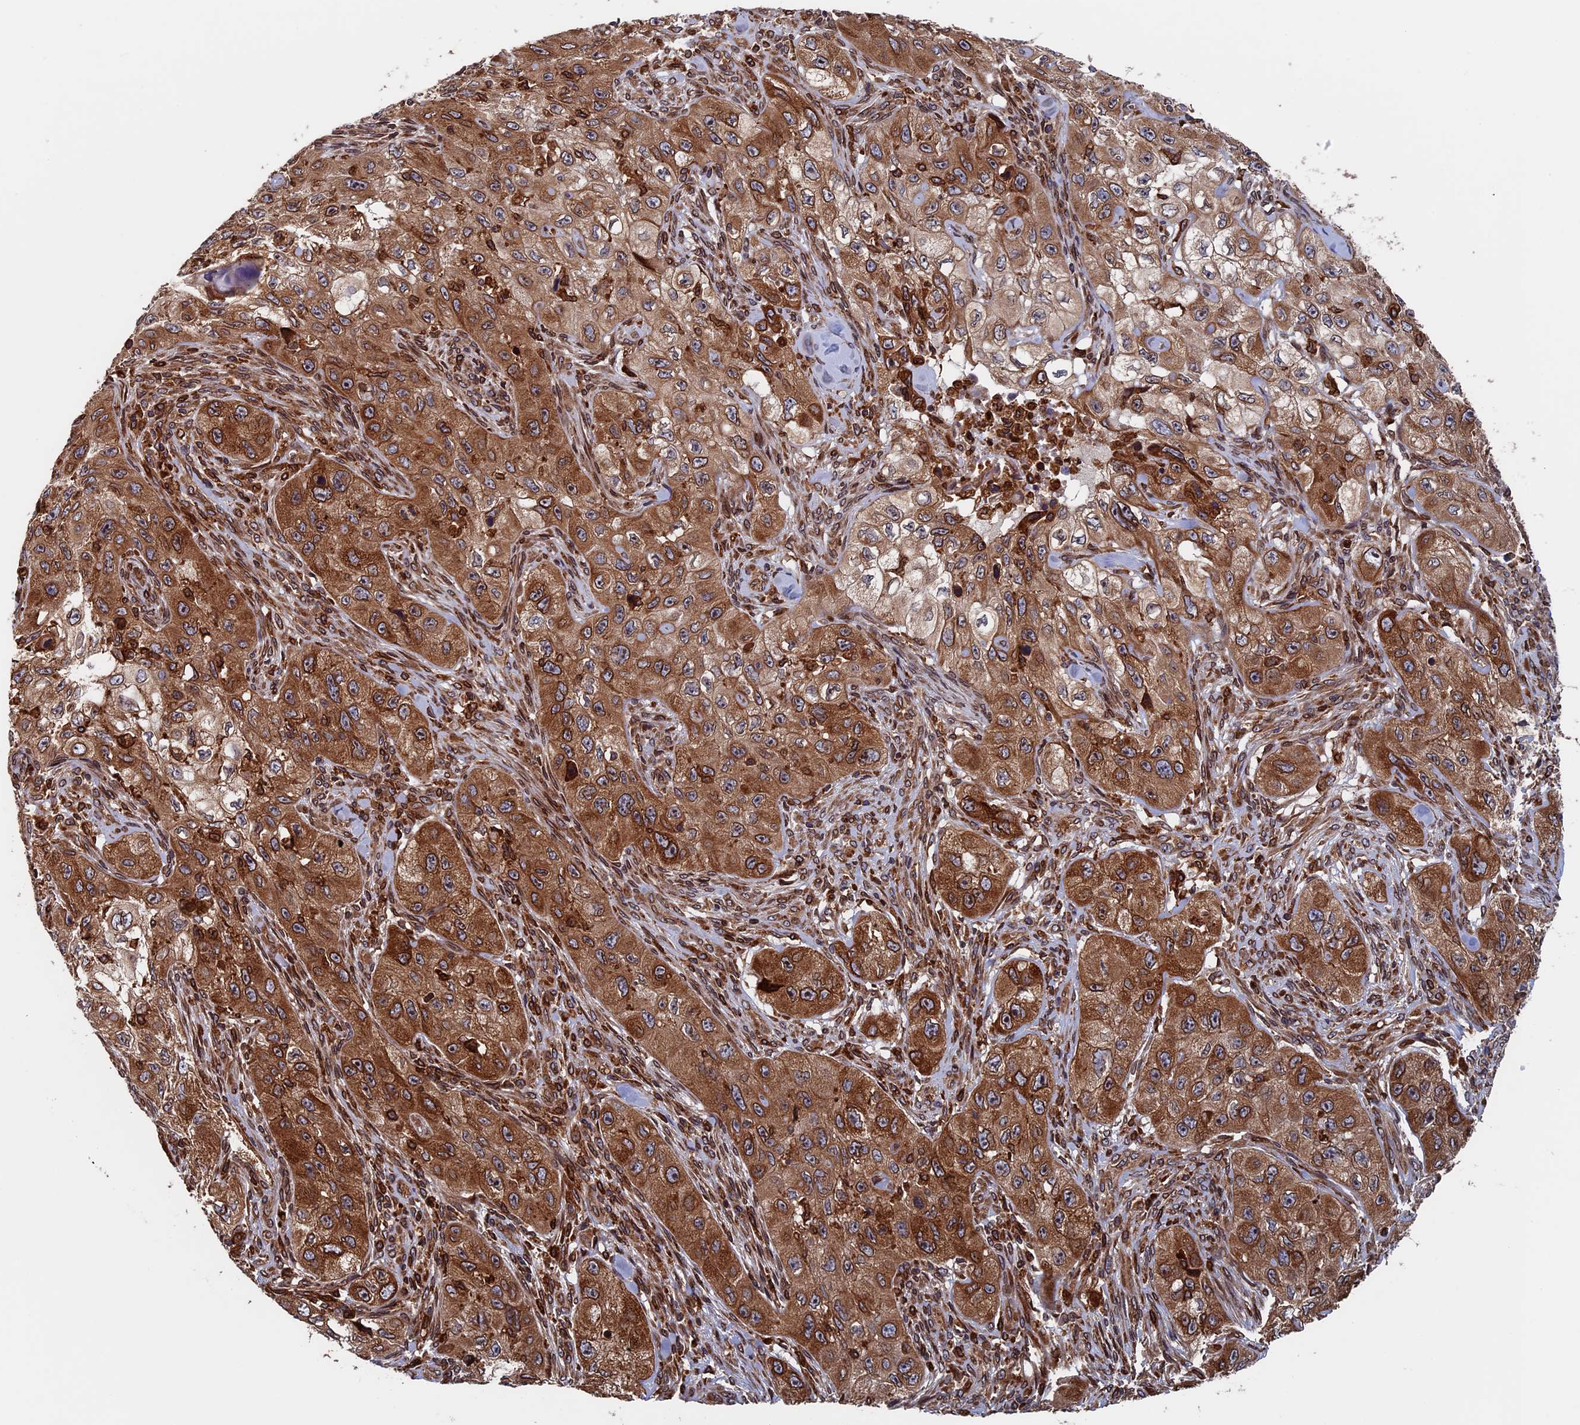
{"staining": {"intensity": "strong", "quantity": ">75%", "location": "cytoplasmic/membranous"}, "tissue": "skin cancer", "cell_type": "Tumor cells", "image_type": "cancer", "snomed": [{"axis": "morphology", "description": "Squamous cell carcinoma, NOS"}, {"axis": "topography", "description": "Skin"}, {"axis": "topography", "description": "Subcutis"}], "caption": "Protein expression by IHC shows strong cytoplasmic/membranous expression in about >75% of tumor cells in squamous cell carcinoma (skin).", "gene": "RPUSD1", "patient": {"sex": "male", "age": 73}}